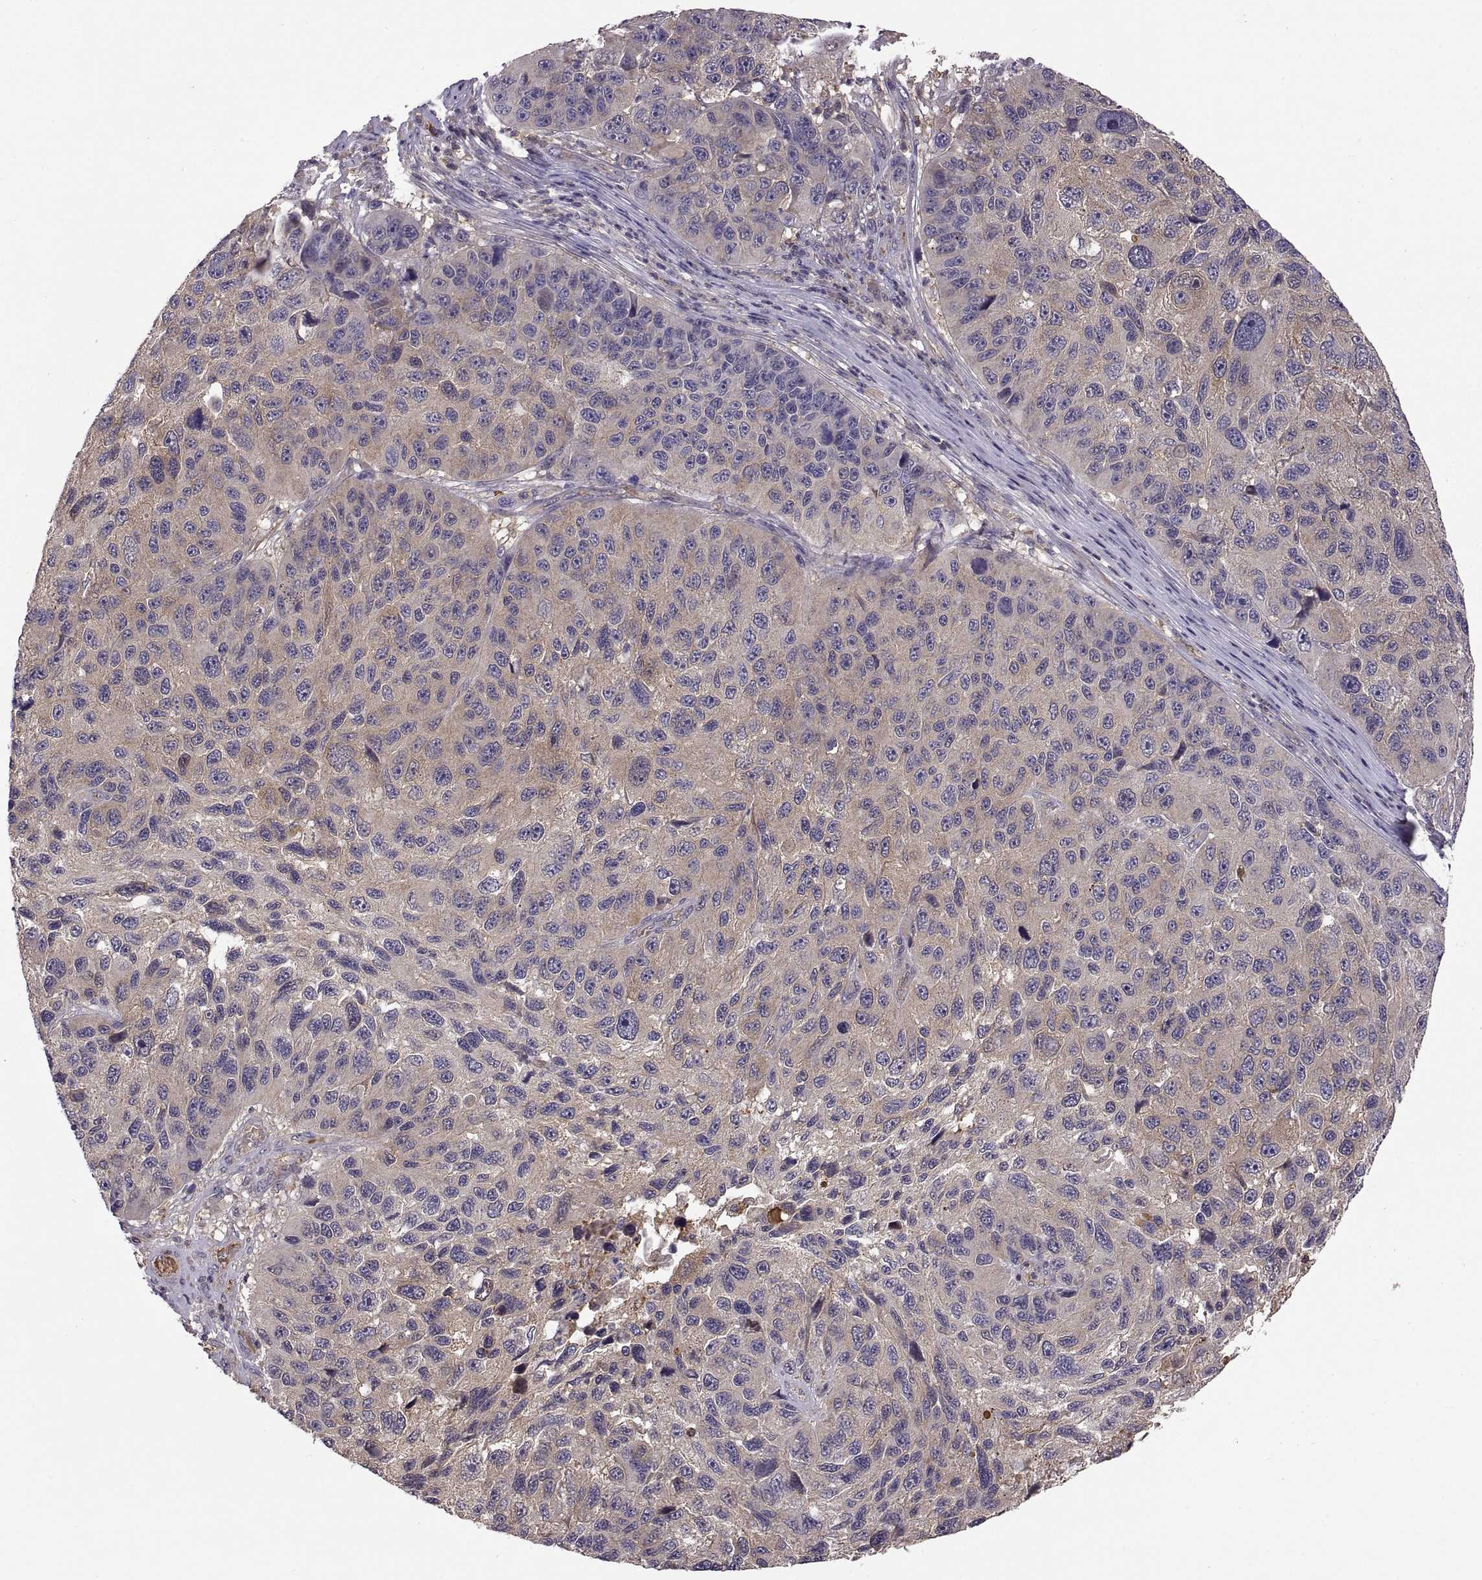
{"staining": {"intensity": "weak", "quantity": "<25%", "location": "cytoplasmic/membranous"}, "tissue": "melanoma", "cell_type": "Tumor cells", "image_type": "cancer", "snomed": [{"axis": "morphology", "description": "Malignant melanoma, NOS"}, {"axis": "topography", "description": "Skin"}], "caption": "Melanoma was stained to show a protein in brown. There is no significant expression in tumor cells.", "gene": "NMNAT2", "patient": {"sex": "male", "age": 53}}